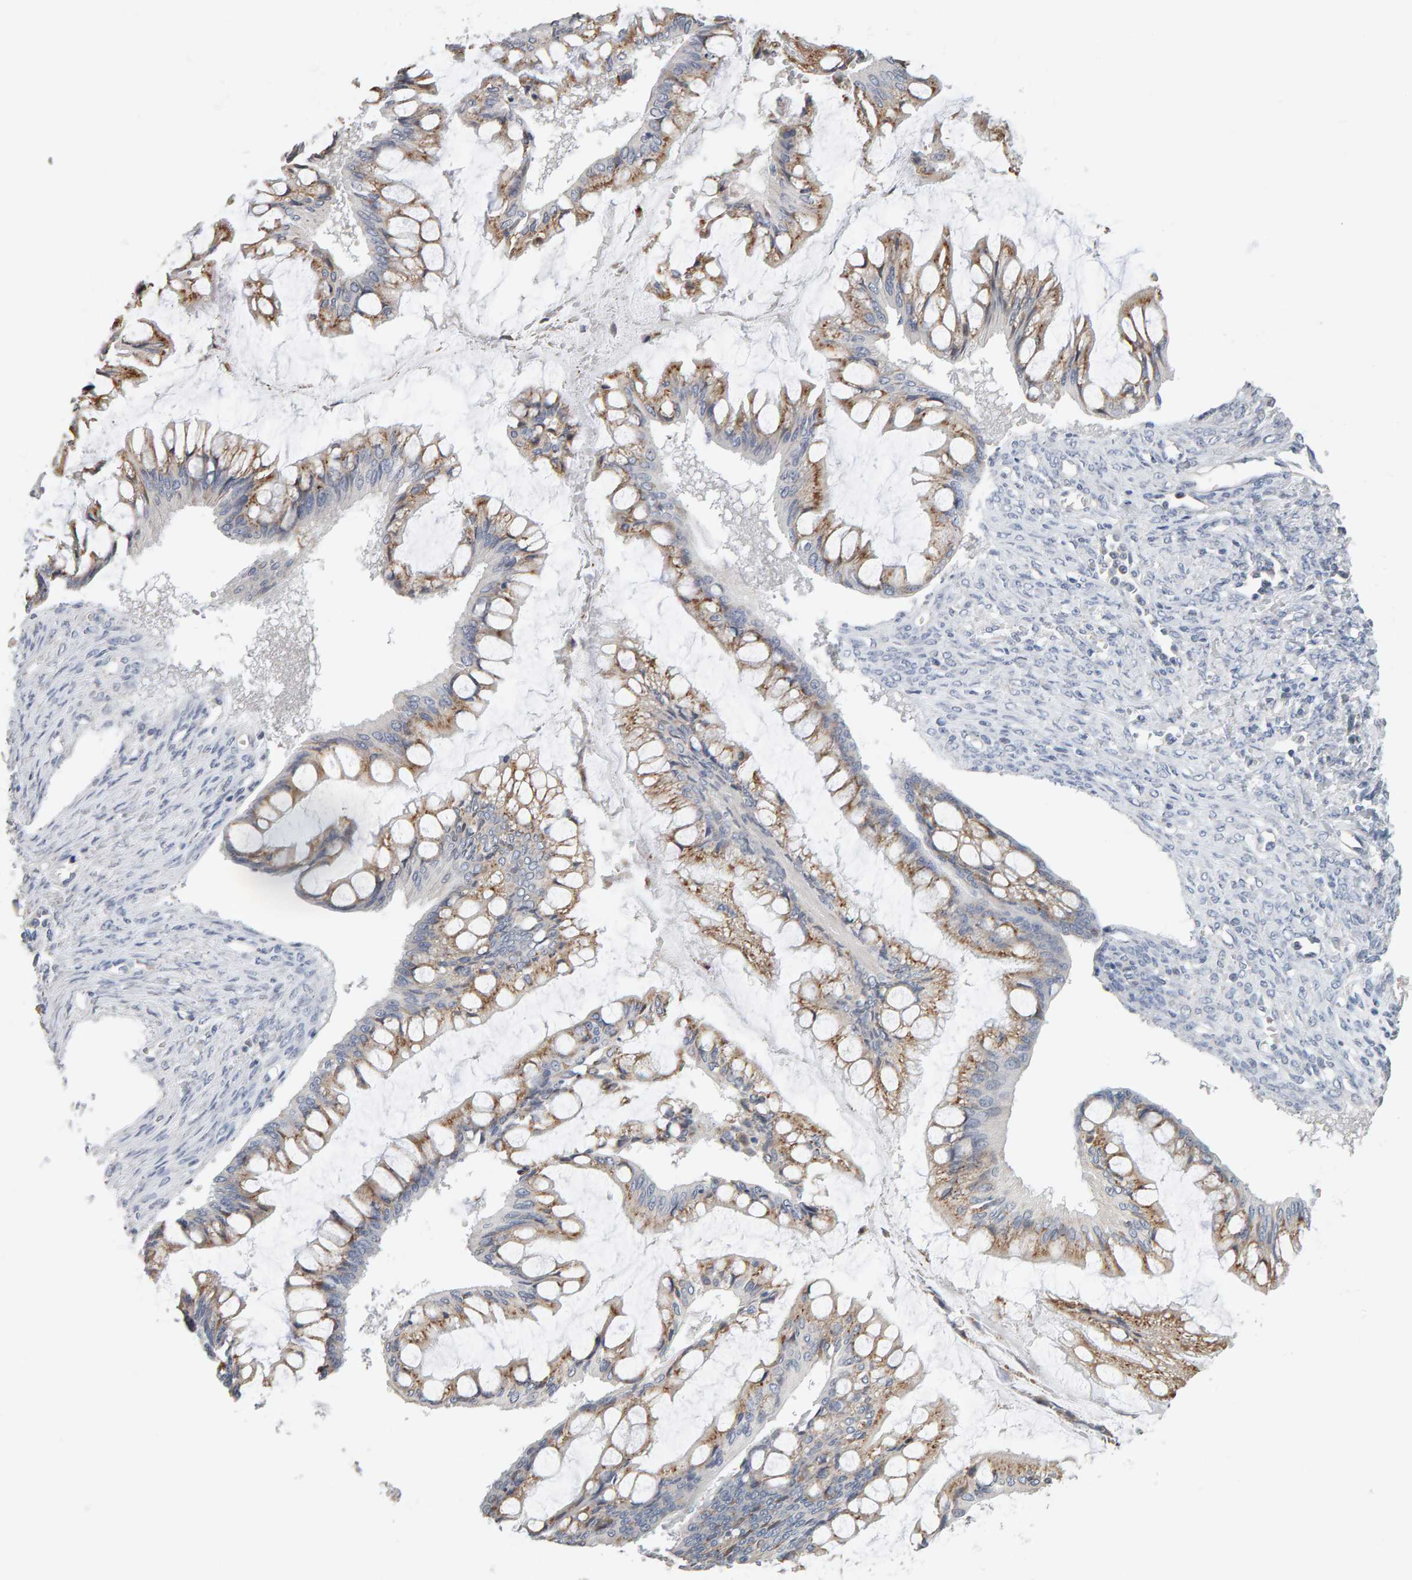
{"staining": {"intensity": "moderate", "quantity": "25%-75%", "location": "cytoplasmic/membranous"}, "tissue": "ovarian cancer", "cell_type": "Tumor cells", "image_type": "cancer", "snomed": [{"axis": "morphology", "description": "Cystadenocarcinoma, mucinous, NOS"}, {"axis": "topography", "description": "Ovary"}], "caption": "There is medium levels of moderate cytoplasmic/membranous staining in tumor cells of ovarian cancer, as demonstrated by immunohistochemical staining (brown color).", "gene": "ADHFE1", "patient": {"sex": "female", "age": 73}}